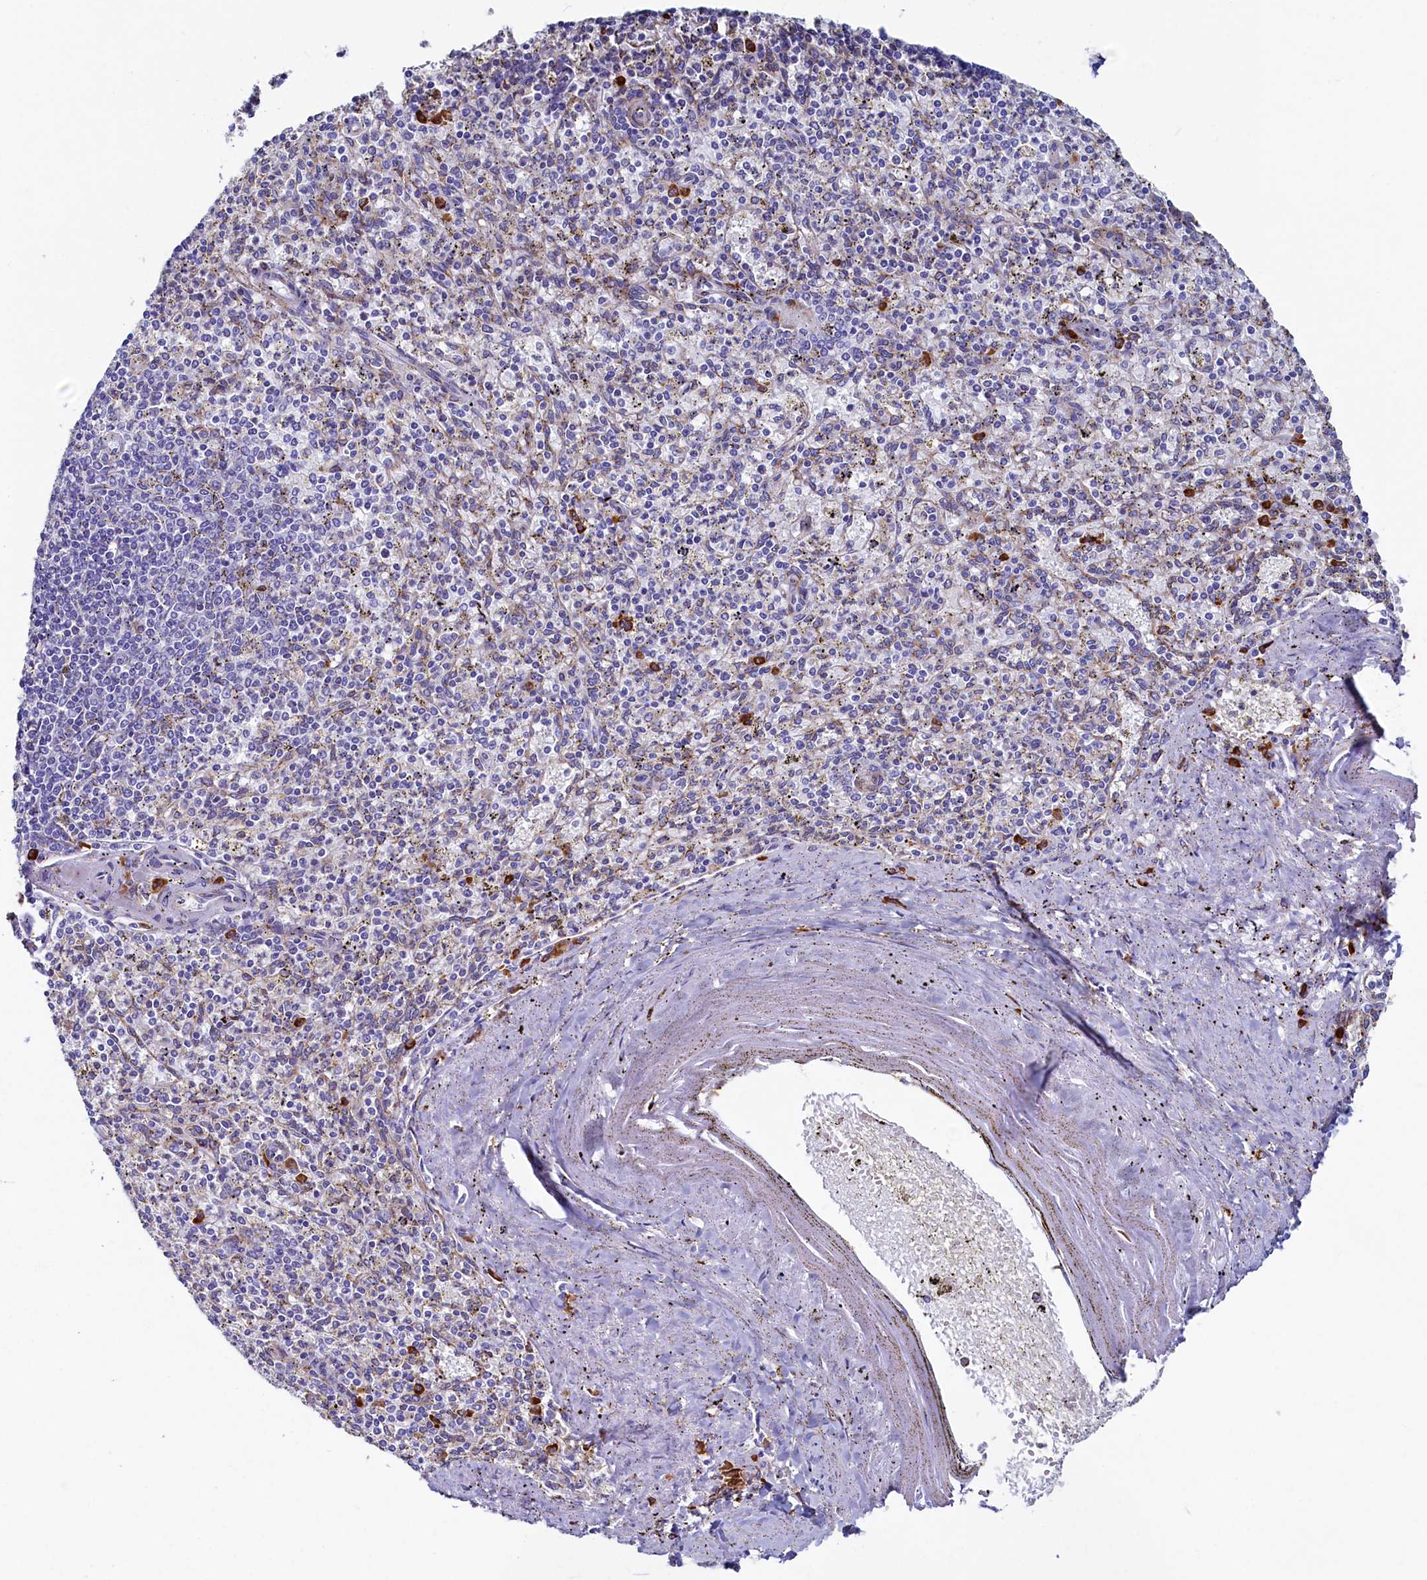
{"staining": {"intensity": "negative", "quantity": "none", "location": "none"}, "tissue": "spleen", "cell_type": "Cells in red pulp", "image_type": "normal", "snomed": [{"axis": "morphology", "description": "Normal tissue, NOS"}, {"axis": "topography", "description": "Spleen"}], "caption": "The photomicrograph reveals no significant positivity in cells in red pulp of spleen.", "gene": "TMEM18", "patient": {"sex": "male", "age": 72}}